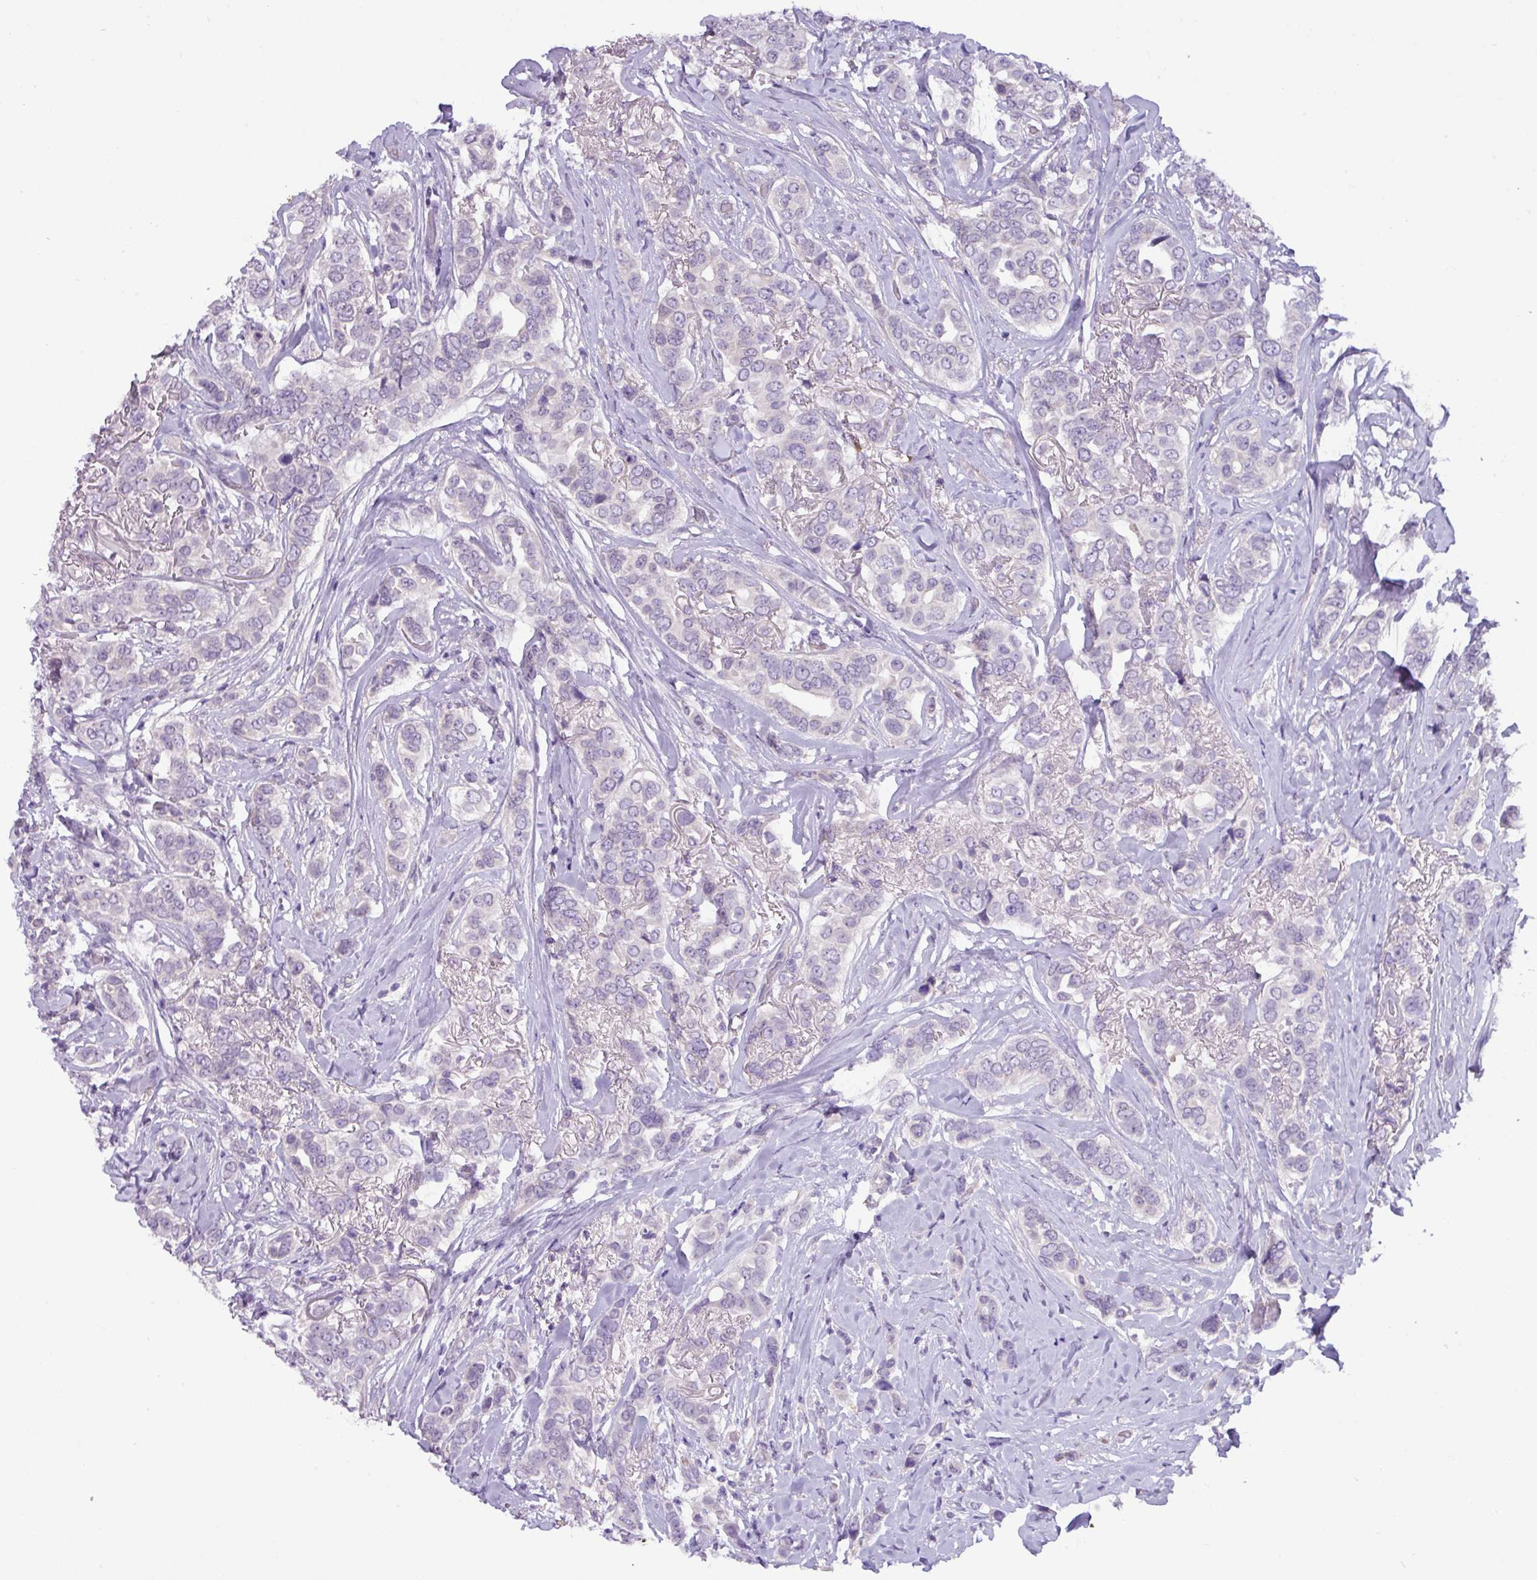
{"staining": {"intensity": "negative", "quantity": "none", "location": "none"}, "tissue": "breast cancer", "cell_type": "Tumor cells", "image_type": "cancer", "snomed": [{"axis": "morphology", "description": "Lobular carcinoma"}, {"axis": "topography", "description": "Breast"}], "caption": "This is a photomicrograph of immunohistochemistry (IHC) staining of breast lobular carcinoma, which shows no positivity in tumor cells. (Immunohistochemistry, brightfield microscopy, high magnification).", "gene": "ZNF524", "patient": {"sex": "female", "age": 51}}